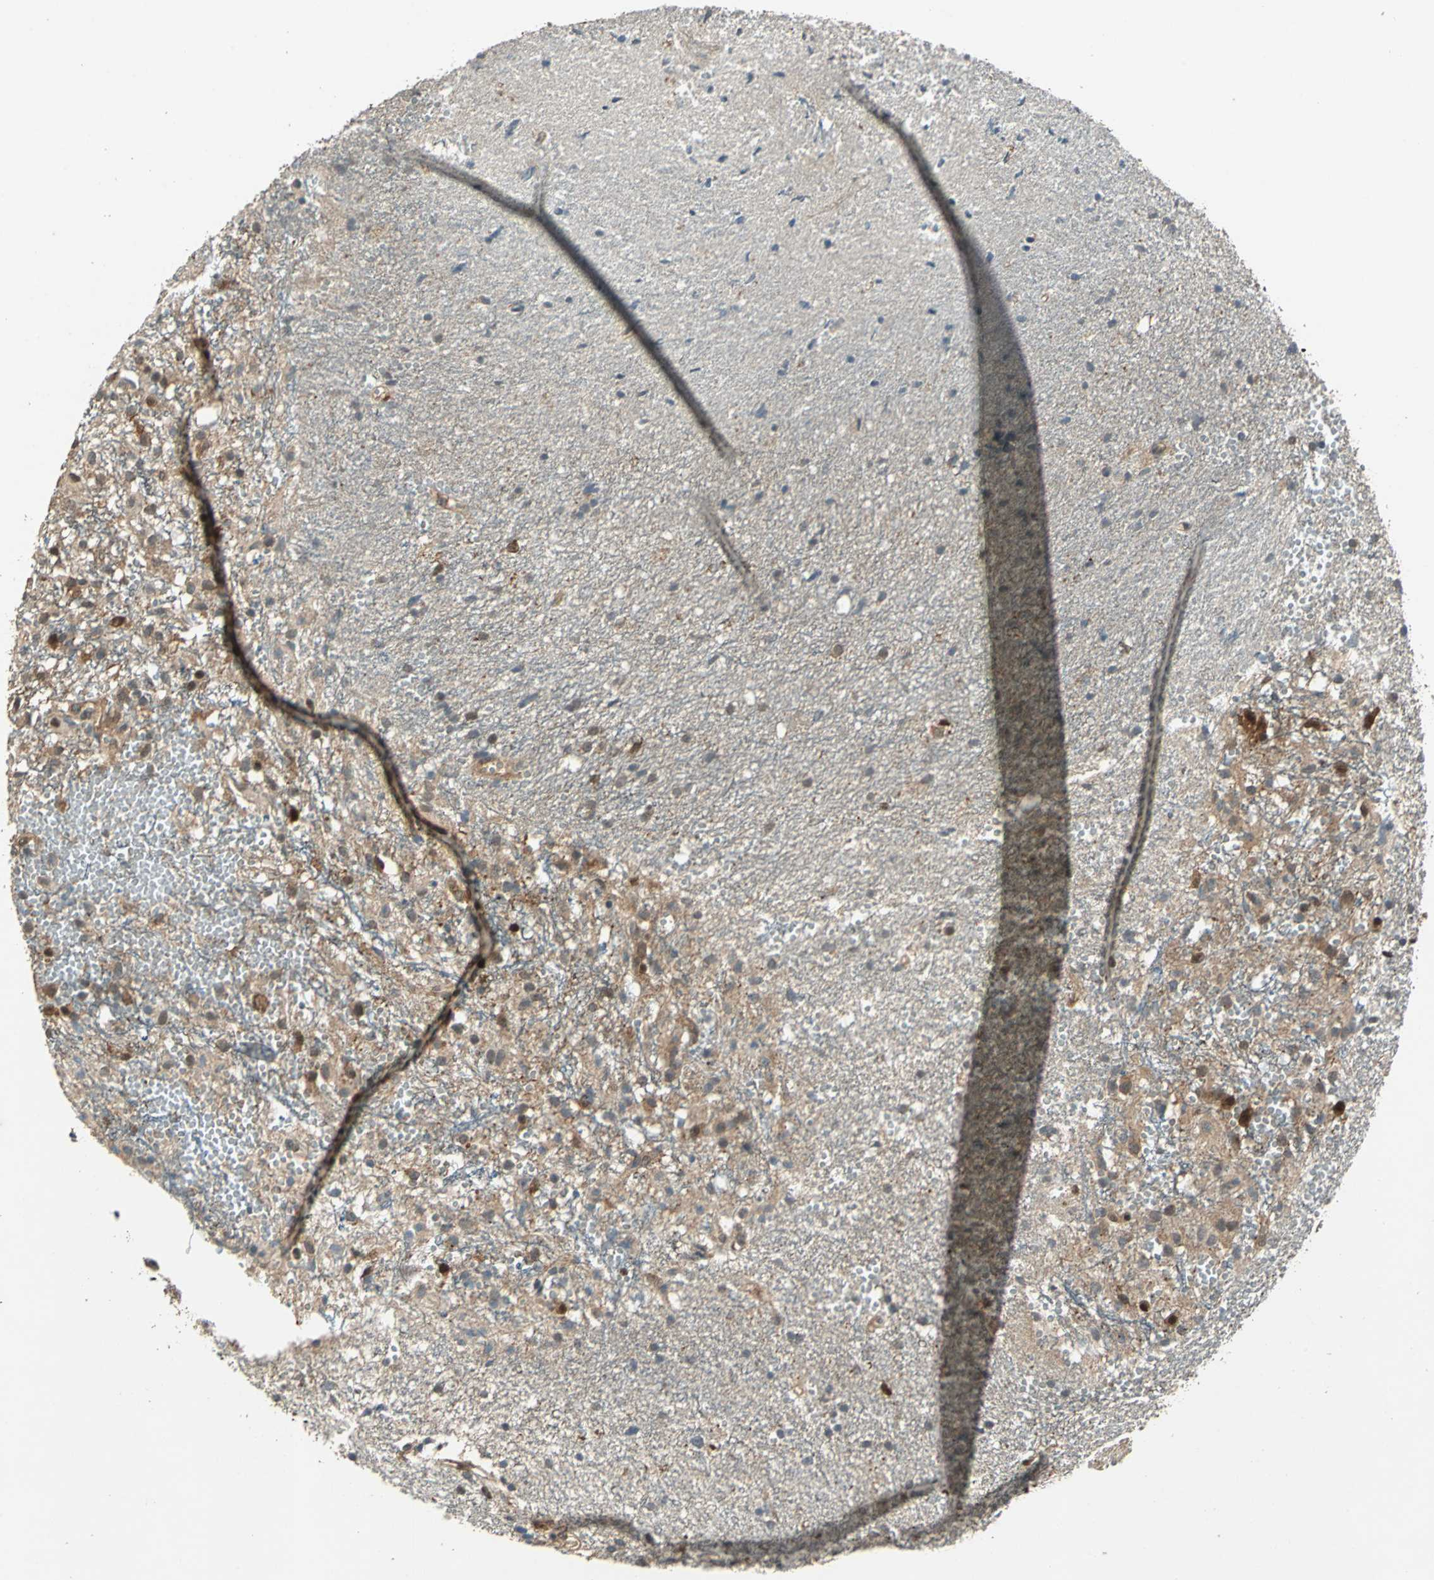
{"staining": {"intensity": "weak", "quantity": ">75%", "location": "cytoplasmic/membranous"}, "tissue": "glioma", "cell_type": "Tumor cells", "image_type": "cancer", "snomed": [{"axis": "morphology", "description": "Glioma, malignant, High grade"}, {"axis": "topography", "description": "Brain"}], "caption": "This histopathology image shows glioma stained with IHC to label a protein in brown. The cytoplasmic/membranous of tumor cells show weak positivity for the protein. Nuclei are counter-stained blue.", "gene": "RRM2B", "patient": {"sex": "female", "age": 59}}